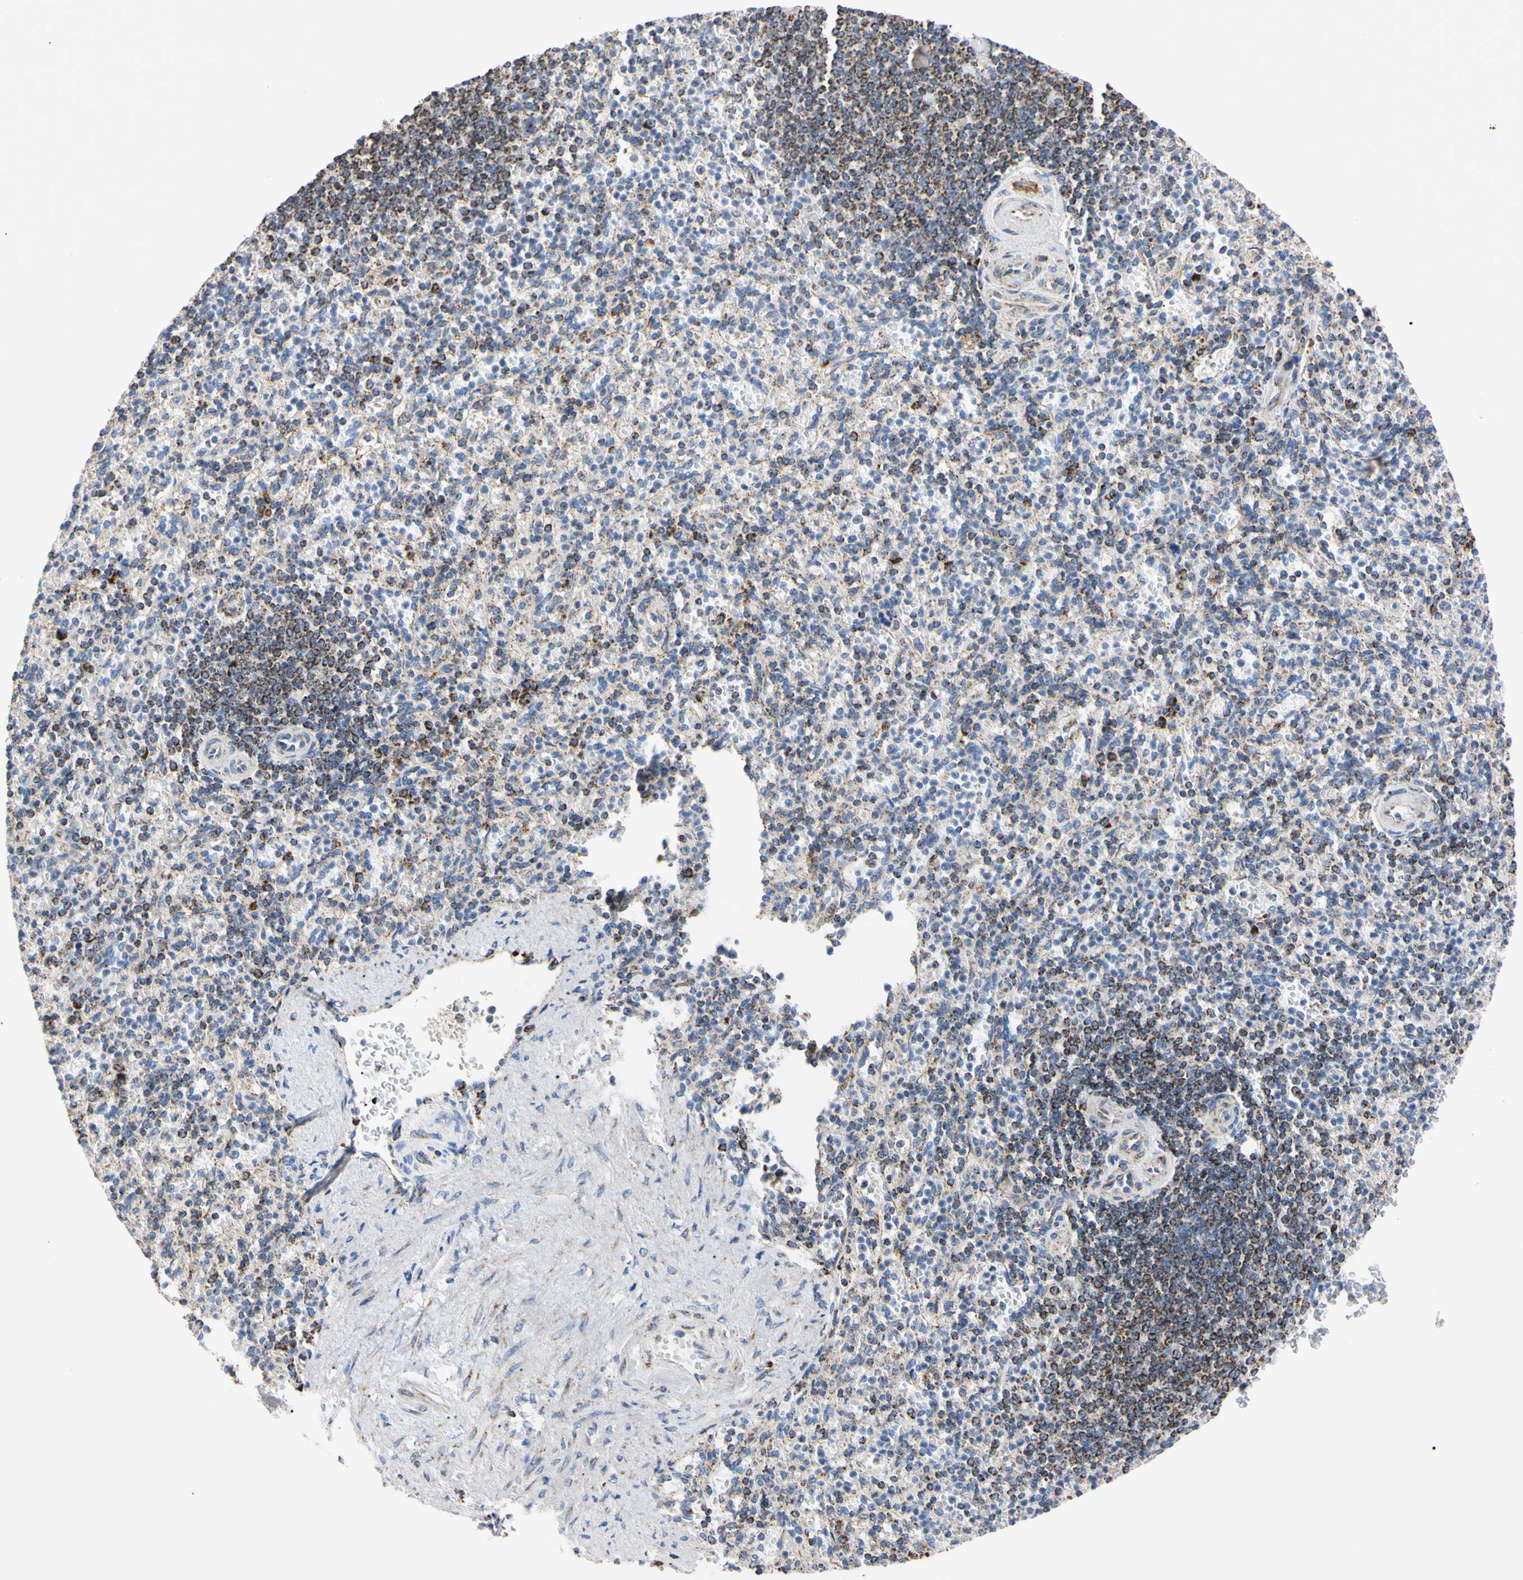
{"staining": {"intensity": "moderate", "quantity": "<25%", "location": "cytoplasmic/membranous"}, "tissue": "spleen", "cell_type": "Cells in red pulp", "image_type": "normal", "snomed": [{"axis": "morphology", "description": "Normal tissue, NOS"}, {"axis": "topography", "description": "Spleen"}], "caption": "This is a micrograph of immunohistochemistry (IHC) staining of unremarkable spleen, which shows moderate expression in the cytoplasmic/membranous of cells in red pulp.", "gene": "CLPP", "patient": {"sex": "female", "age": 74}}